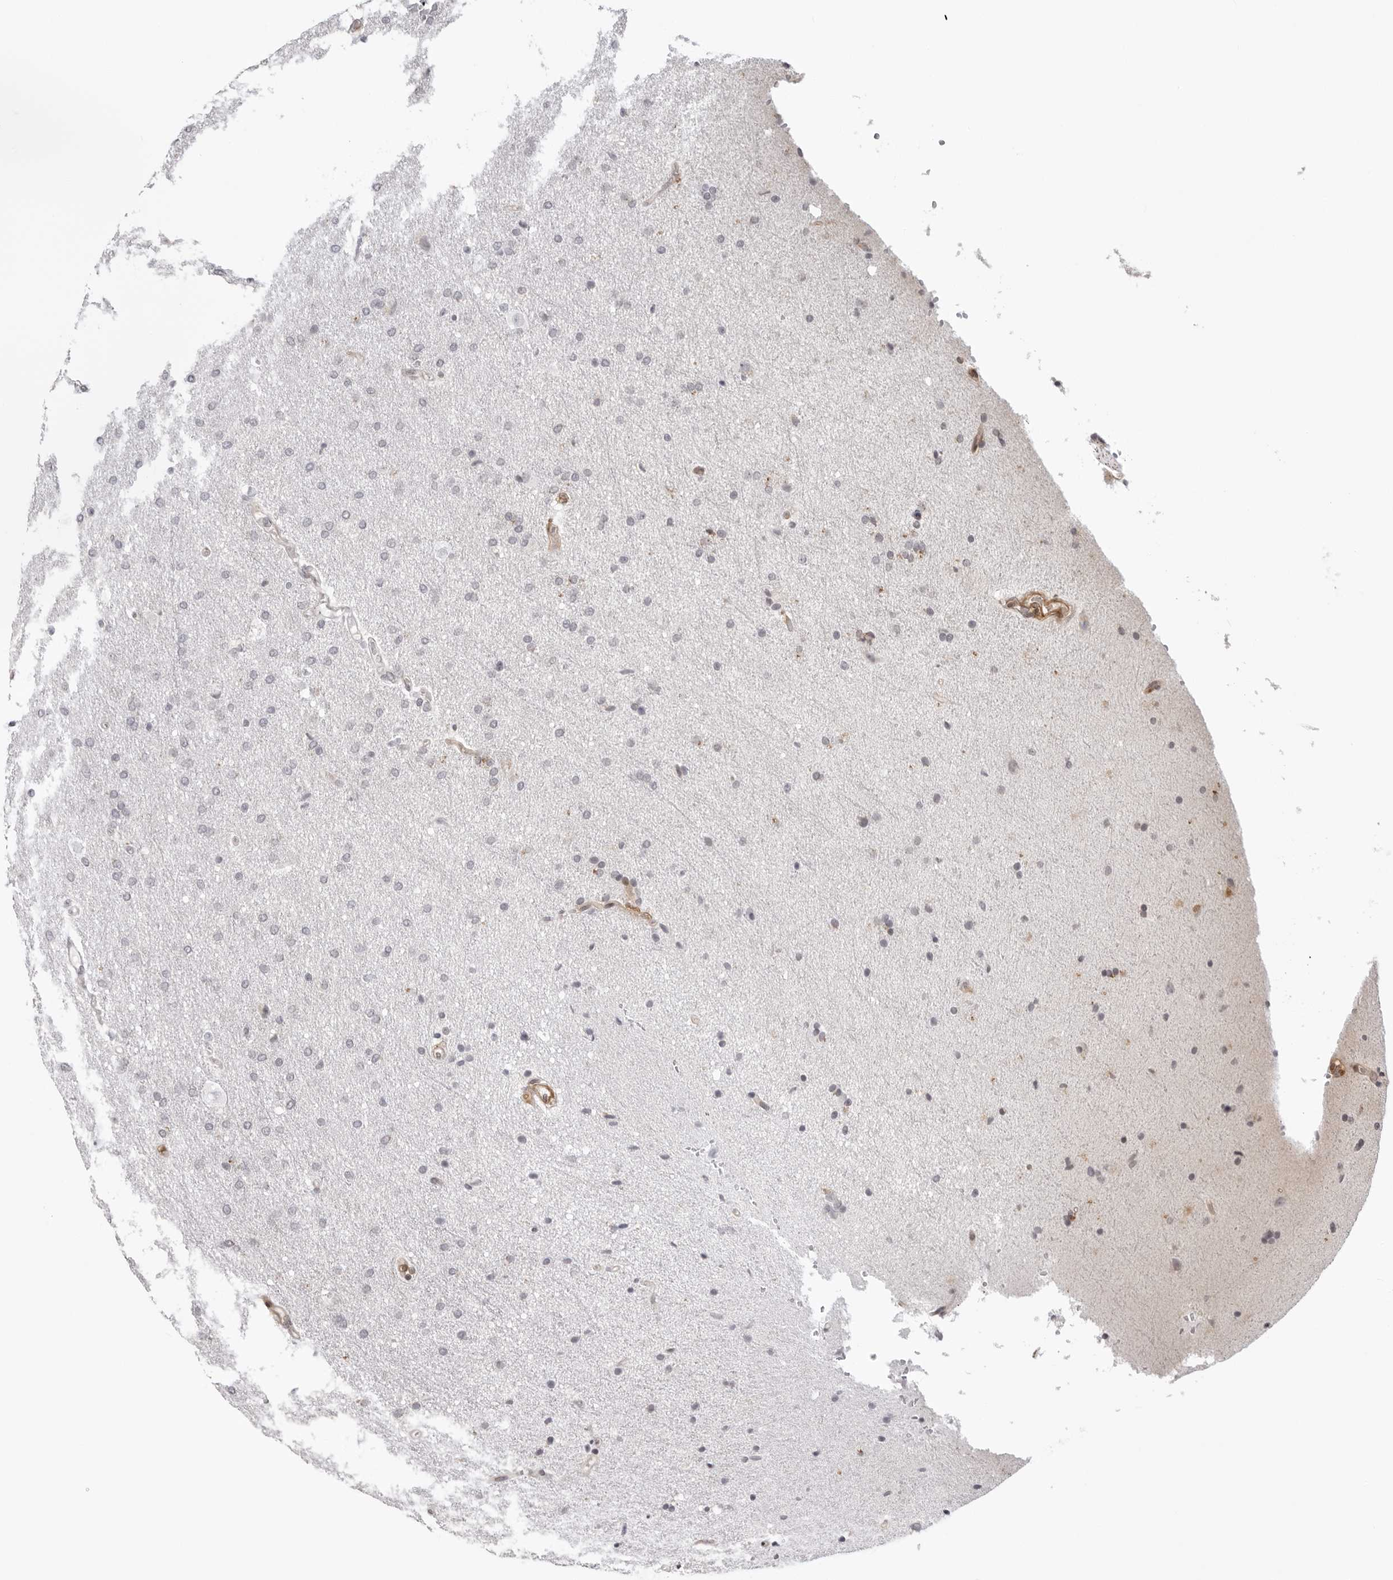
{"staining": {"intensity": "negative", "quantity": "none", "location": "none"}, "tissue": "glioma", "cell_type": "Tumor cells", "image_type": "cancer", "snomed": [{"axis": "morphology", "description": "Glioma, malignant, Low grade"}, {"axis": "topography", "description": "Brain"}], "caption": "DAB (3,3'-diaminobenzidine) immunohistochemical staining of low-grade glioma (malignant) shows no significant positivity in tumor cells.", "gene": "UNK", "patient": {"sex": "female", "age": 37}}